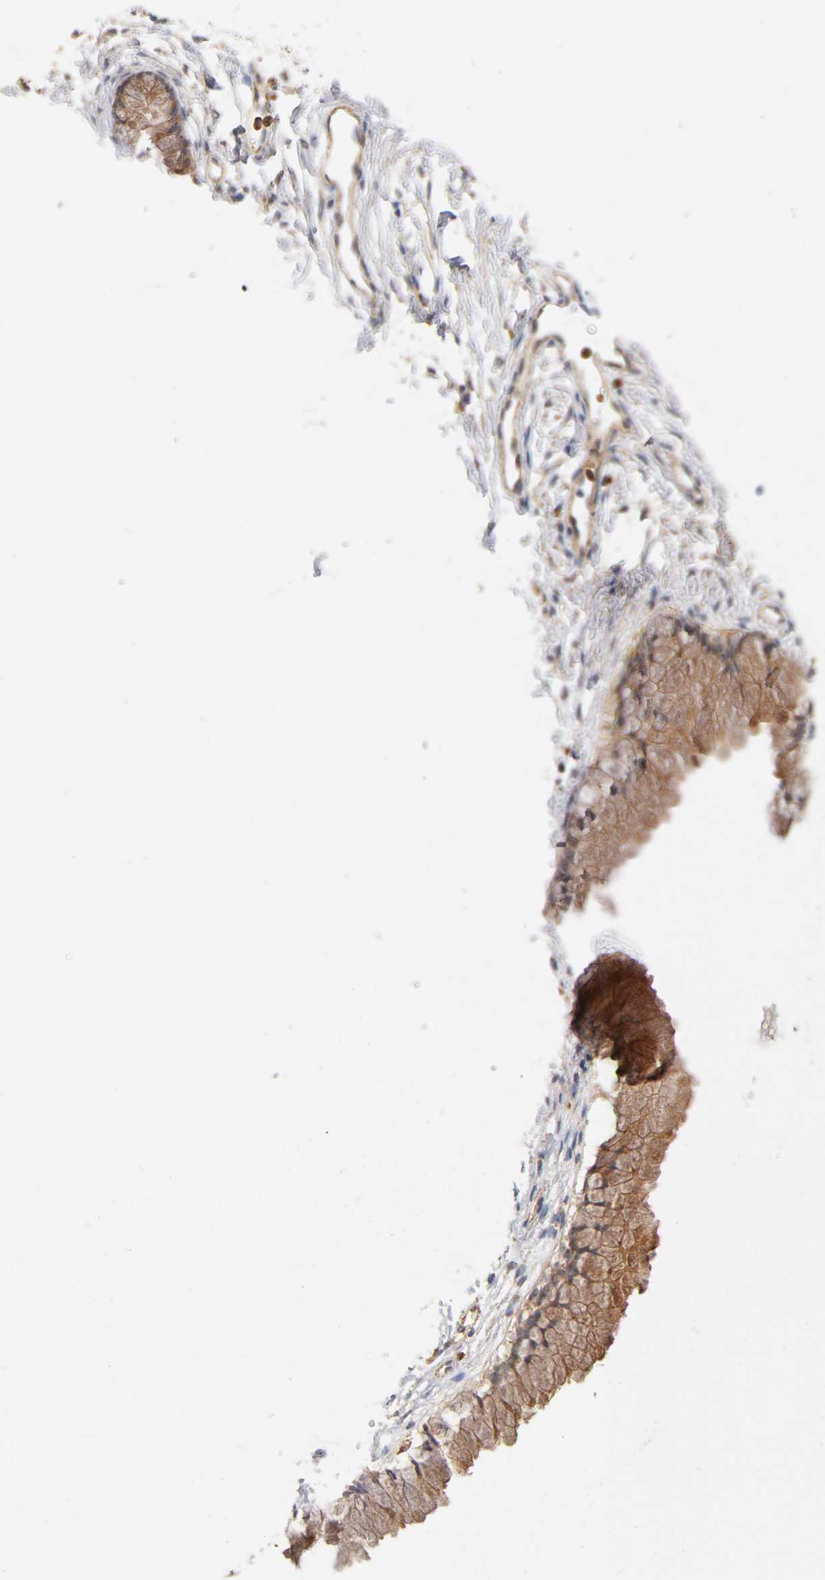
{"staining": {"intensity": "moderate", "quantity": ">75%", "location": "cytoplasmic/membranous"}, "tissue": "cervix", "cell_type": "Glandular cells", "image_type": "normal", "snomed": [{"axis": "morphology", "description": "Normal tissue, NOS"}, {"axis": "topography", "description": "Cervix"}], "caption": "Moderate cytoplasmic/membranous positivity for a protein is seen in approximately >75% of glandular cells of normal cervix using immunohistochemistry.", "gene": "PLD1", "patient": {"sex": "female", "age": 46}}